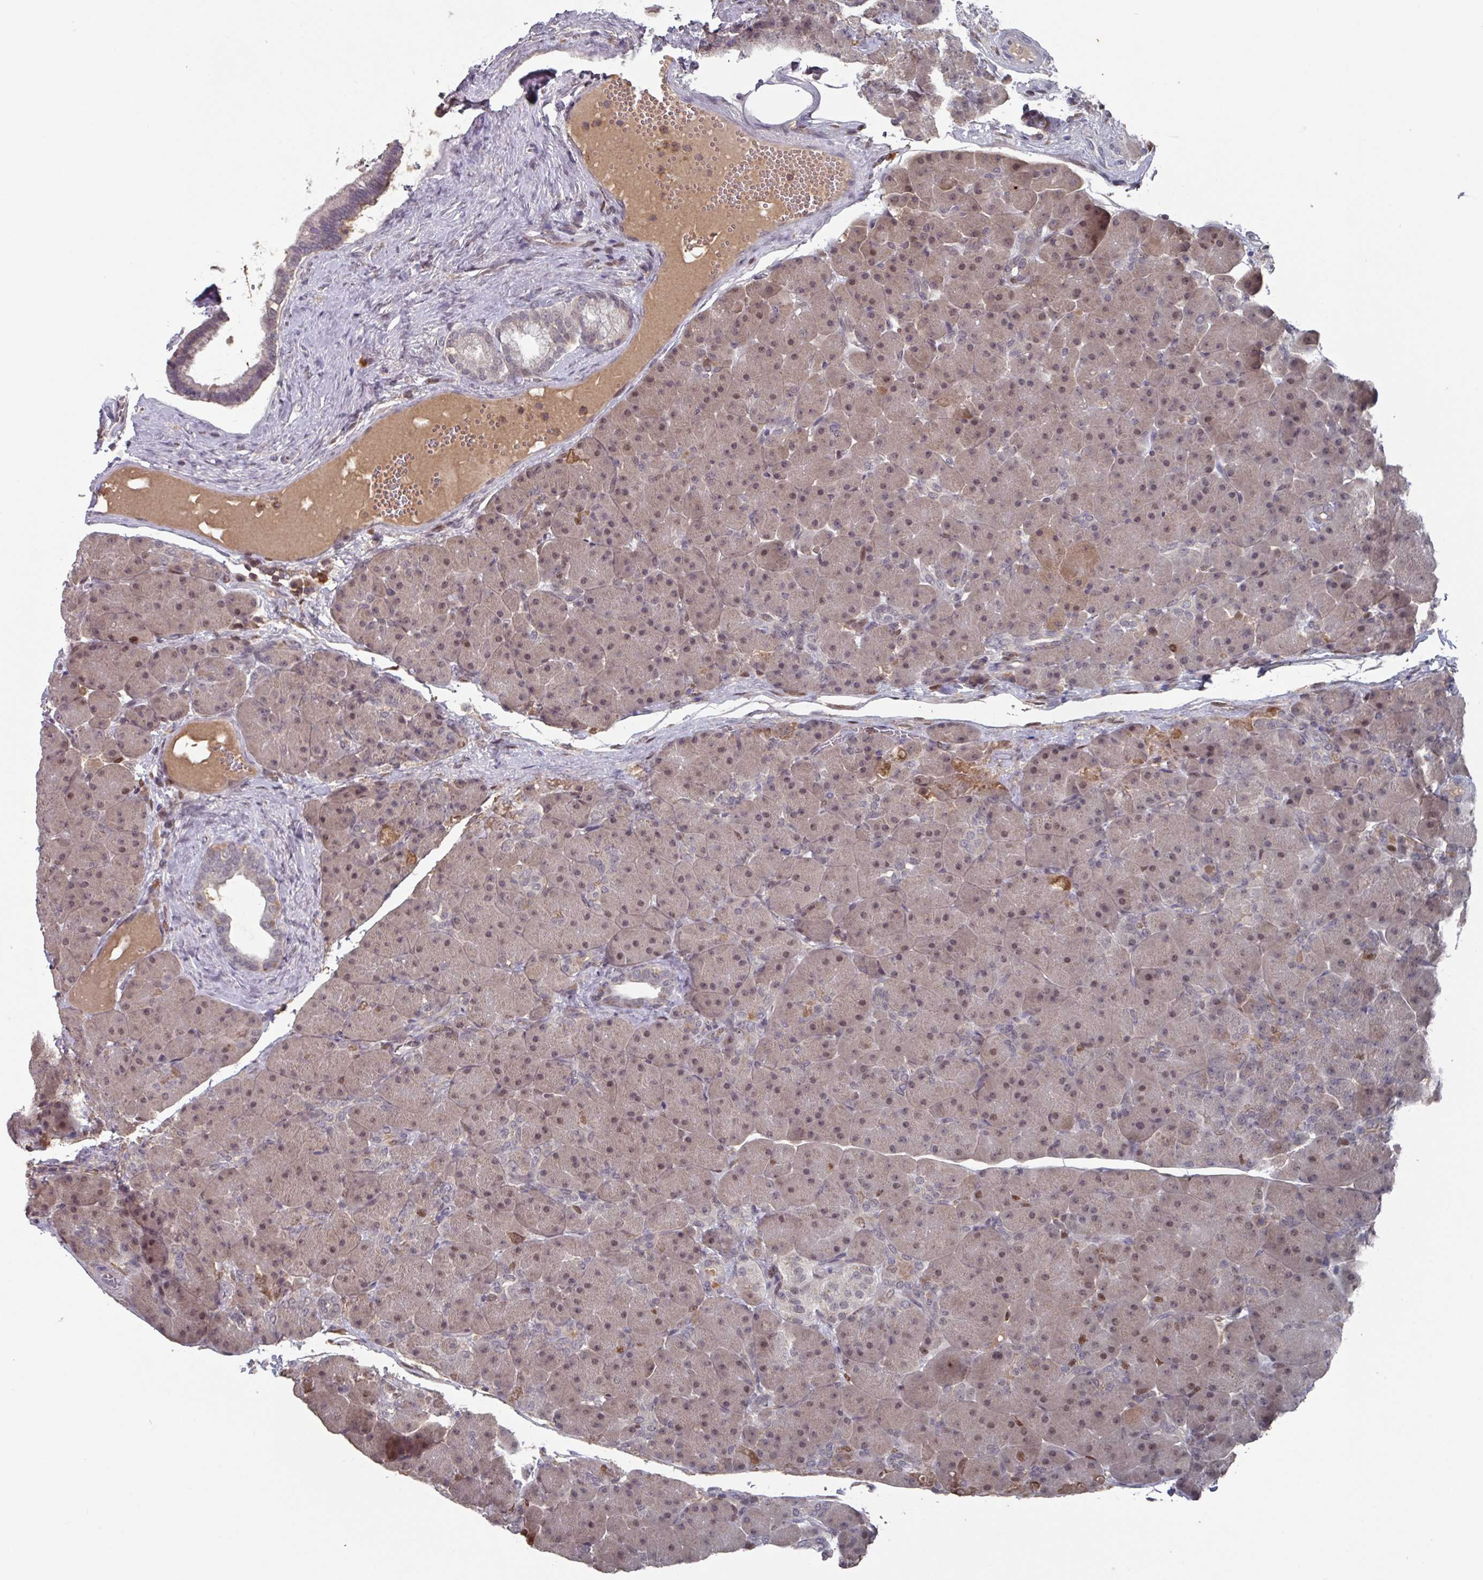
{"staining": {"intensity": "moderate", "quantity": "25%-75%", "location": "nuclear"}, "tissue": "pancreas", "cell_type": "Exocrine glandular cells", "image_type": "normal", "snomed": [{"axis": "morphology", "description": "Normal tissue, NOS"}, {"axis": "topography", "description": "Pancreas"}], "caption": "Immunohistochemical staining of unremarkable human pancreas displays 25%-75% levels of moderate nuclear protein staining in about 25%-75% of exocrine glandular cells.", "gene": "PRRX1", "patient": {"sex": "male", "age": 66}}